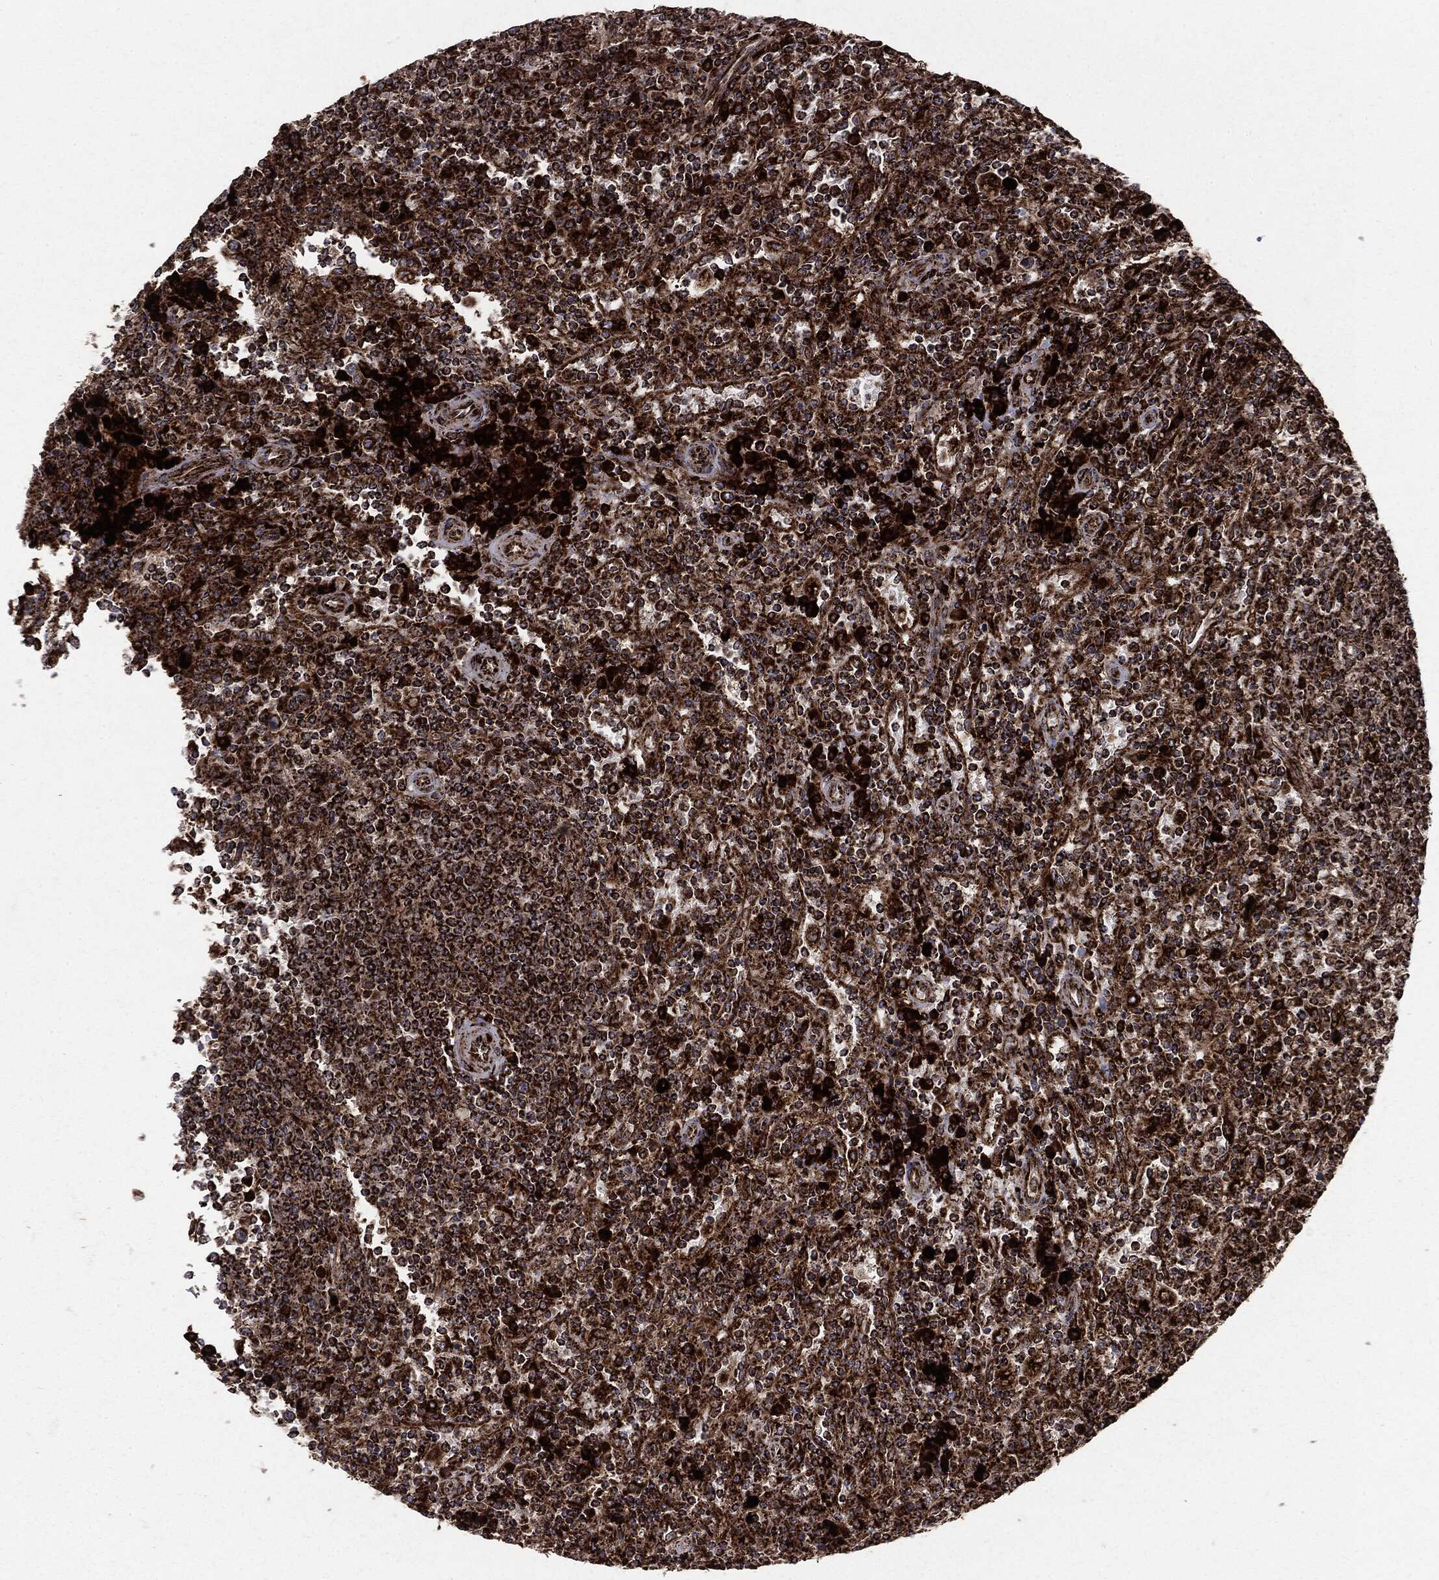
{"staining": {"intensity": "strong", "quantity": ">75%", "location": "cytoplasmic/membranous"}, "tissue": "lymphoma", "cell_type": "Tumor cells", "image_type": "cancer", "snomed": [{"axis": "morphology", "description": "Malignant lymphoma, non-Hodgkin's type, Low grade"}, {"axis": "topography", "description": "Spleen"}], "caption": "IHC image of human lymphoma stained for a protein (brown), which reveals high levels of strong cytoplasmic/membranous positivity in about >75% of tumor cells.", "gene": "MAP2K1", "patient": {"sex": "male", "age": 62}}